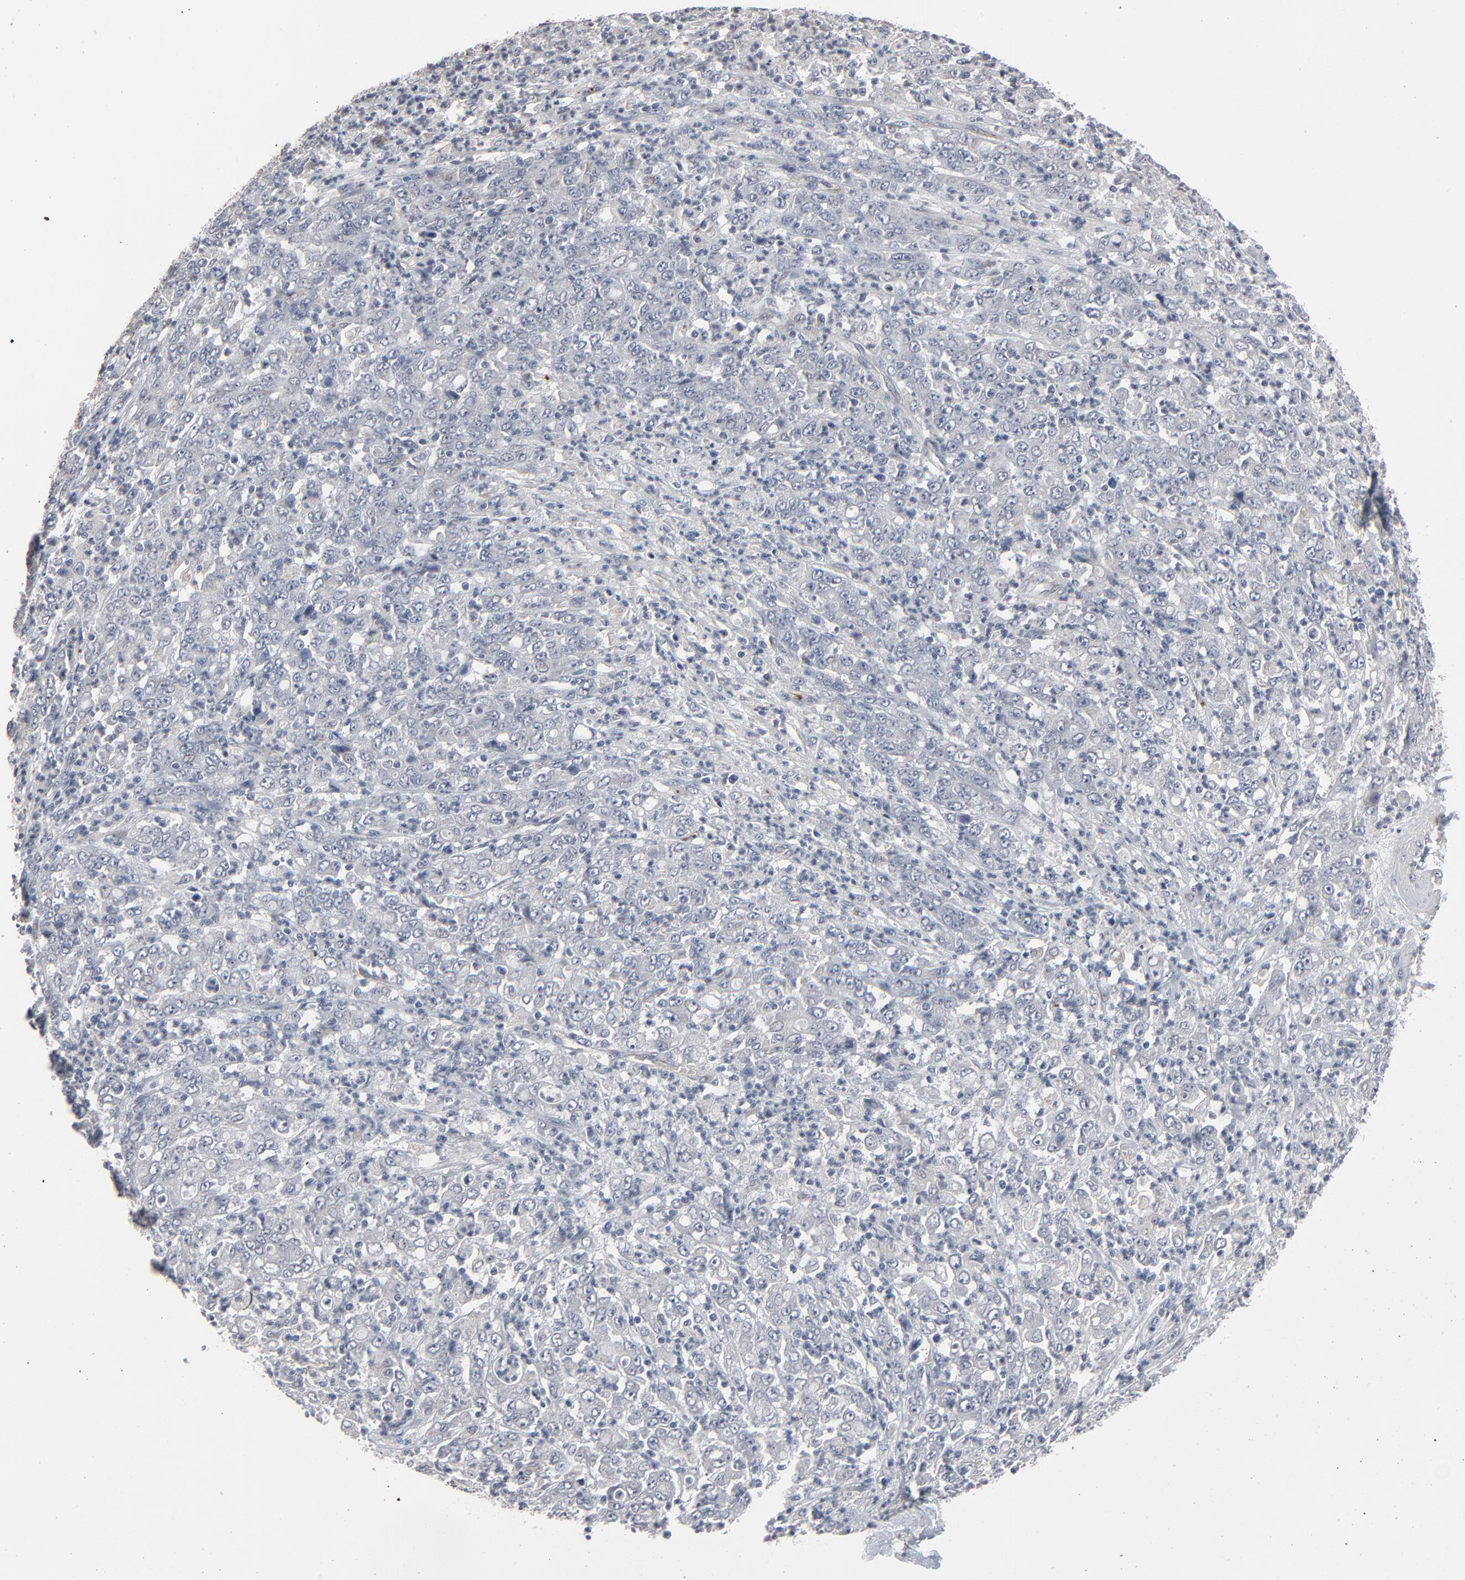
{"staining": {"intensity": "negative", "quantity": "none", "location": "none"}, "tissue": "stomach cancer", "cell_type": "Tumor cells", "image_type": "cancer", "snomed": [{"axis": "morphology", "description": "Adenocarcinoma, NOS"}, {"axis": "topography", "description": "Stomach, lower"}], "caption": "There is no significant expression in tumor cells of stomach adenocarcinoma.", "gene": "JAM3", "patient": {"sex": "female", "age": 71}}